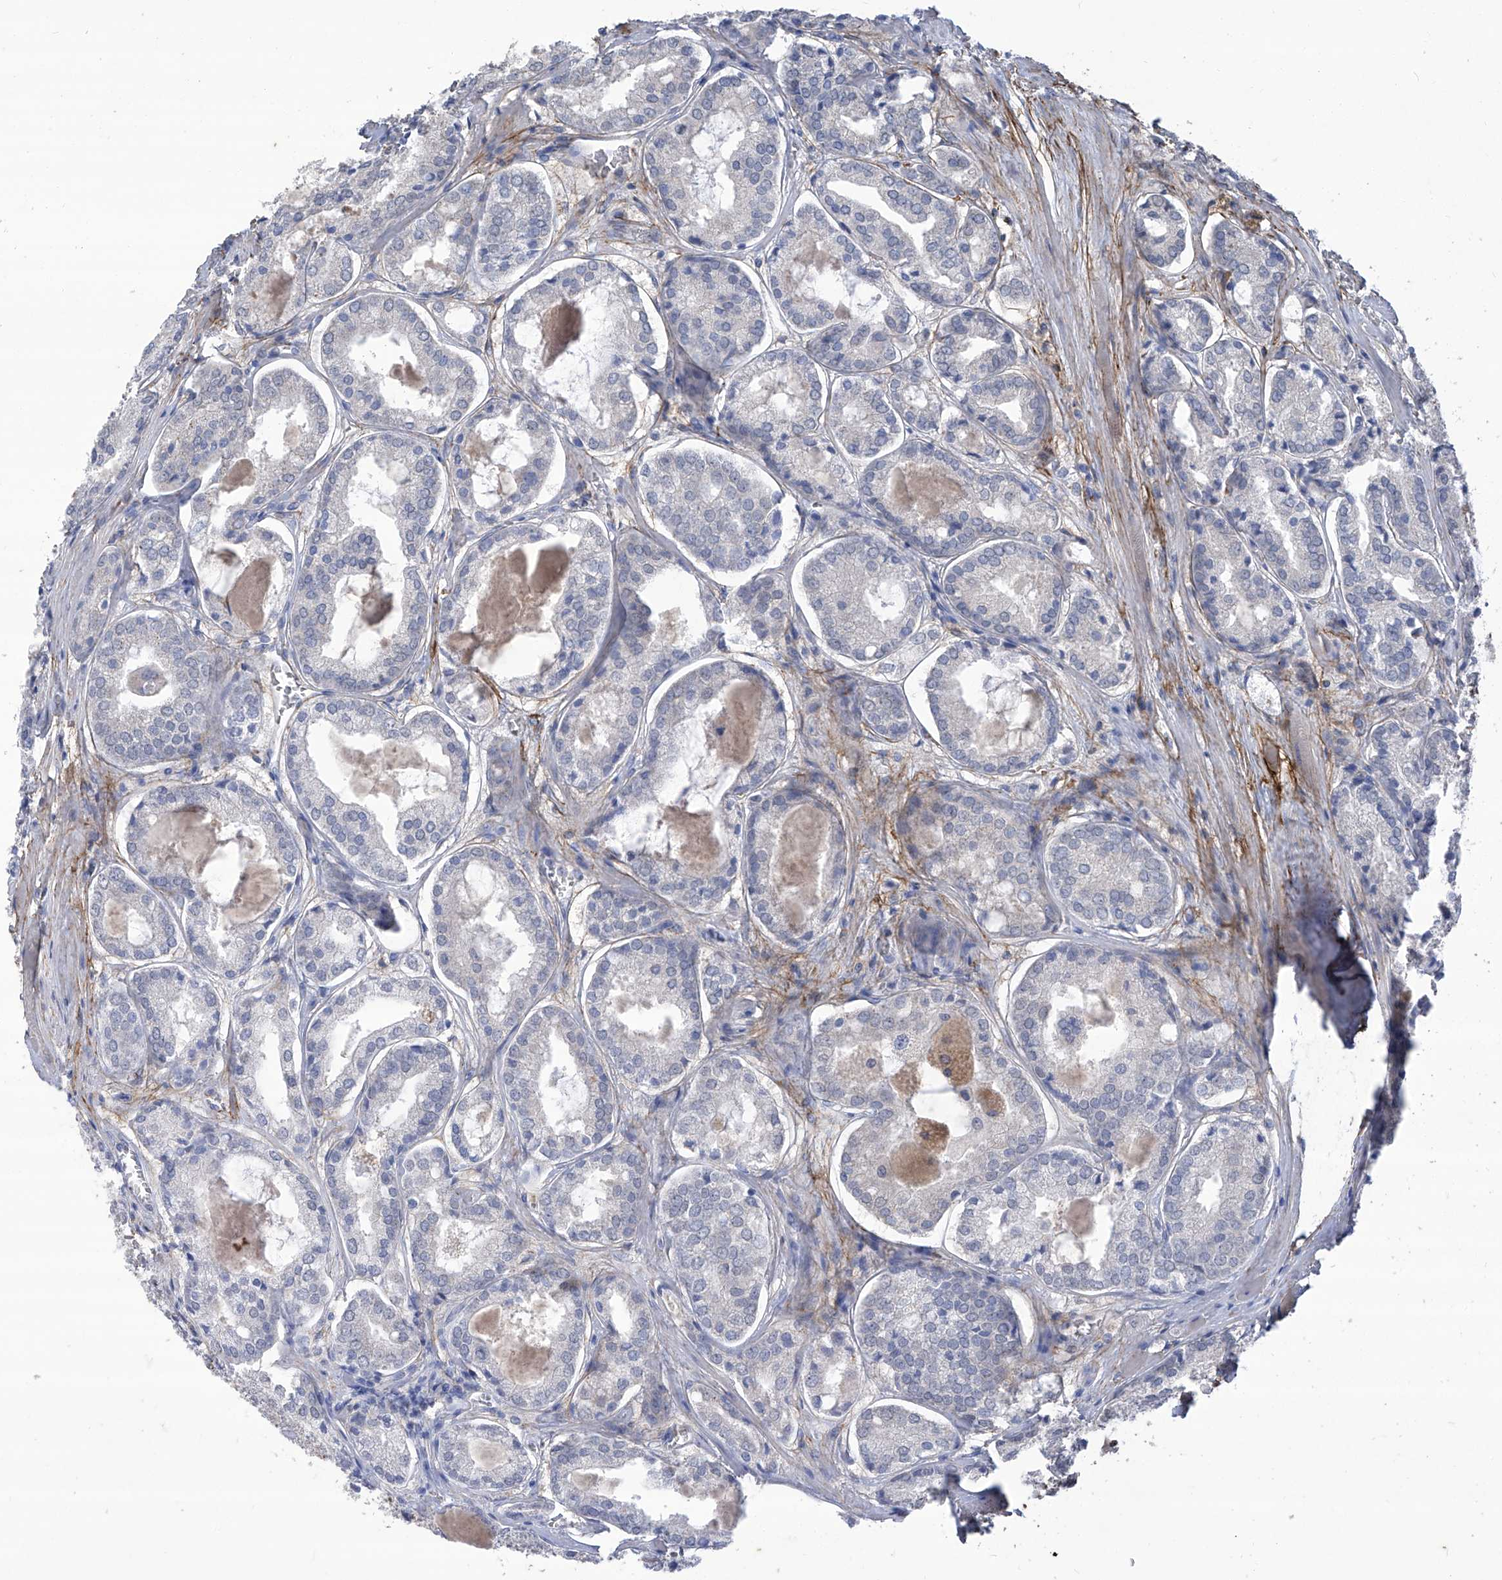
{"staining": {"intensity": "negative", "quantity": "none", "location": "none"}, "tissue": "prostate cancer", "cell_type": "Tumor cells", "image_type": "cancer", "snomed": [{"axis": "morphology", "description": "Adenocarcinoma, Low grade"}, {"axis": "topography", "description": "Prostate"}], "caption": "A high-resolution histopathology image shows immunohistochemistry (IHC) staining of prostate cancer (adenocarcinoma (low-grade)), which exhibits no significant positivity in tumor cells. (DAB IHC with hematoxylin counter stain).", "gene": "TXNIP", "patient": {"sex": "male", "age": 67}}